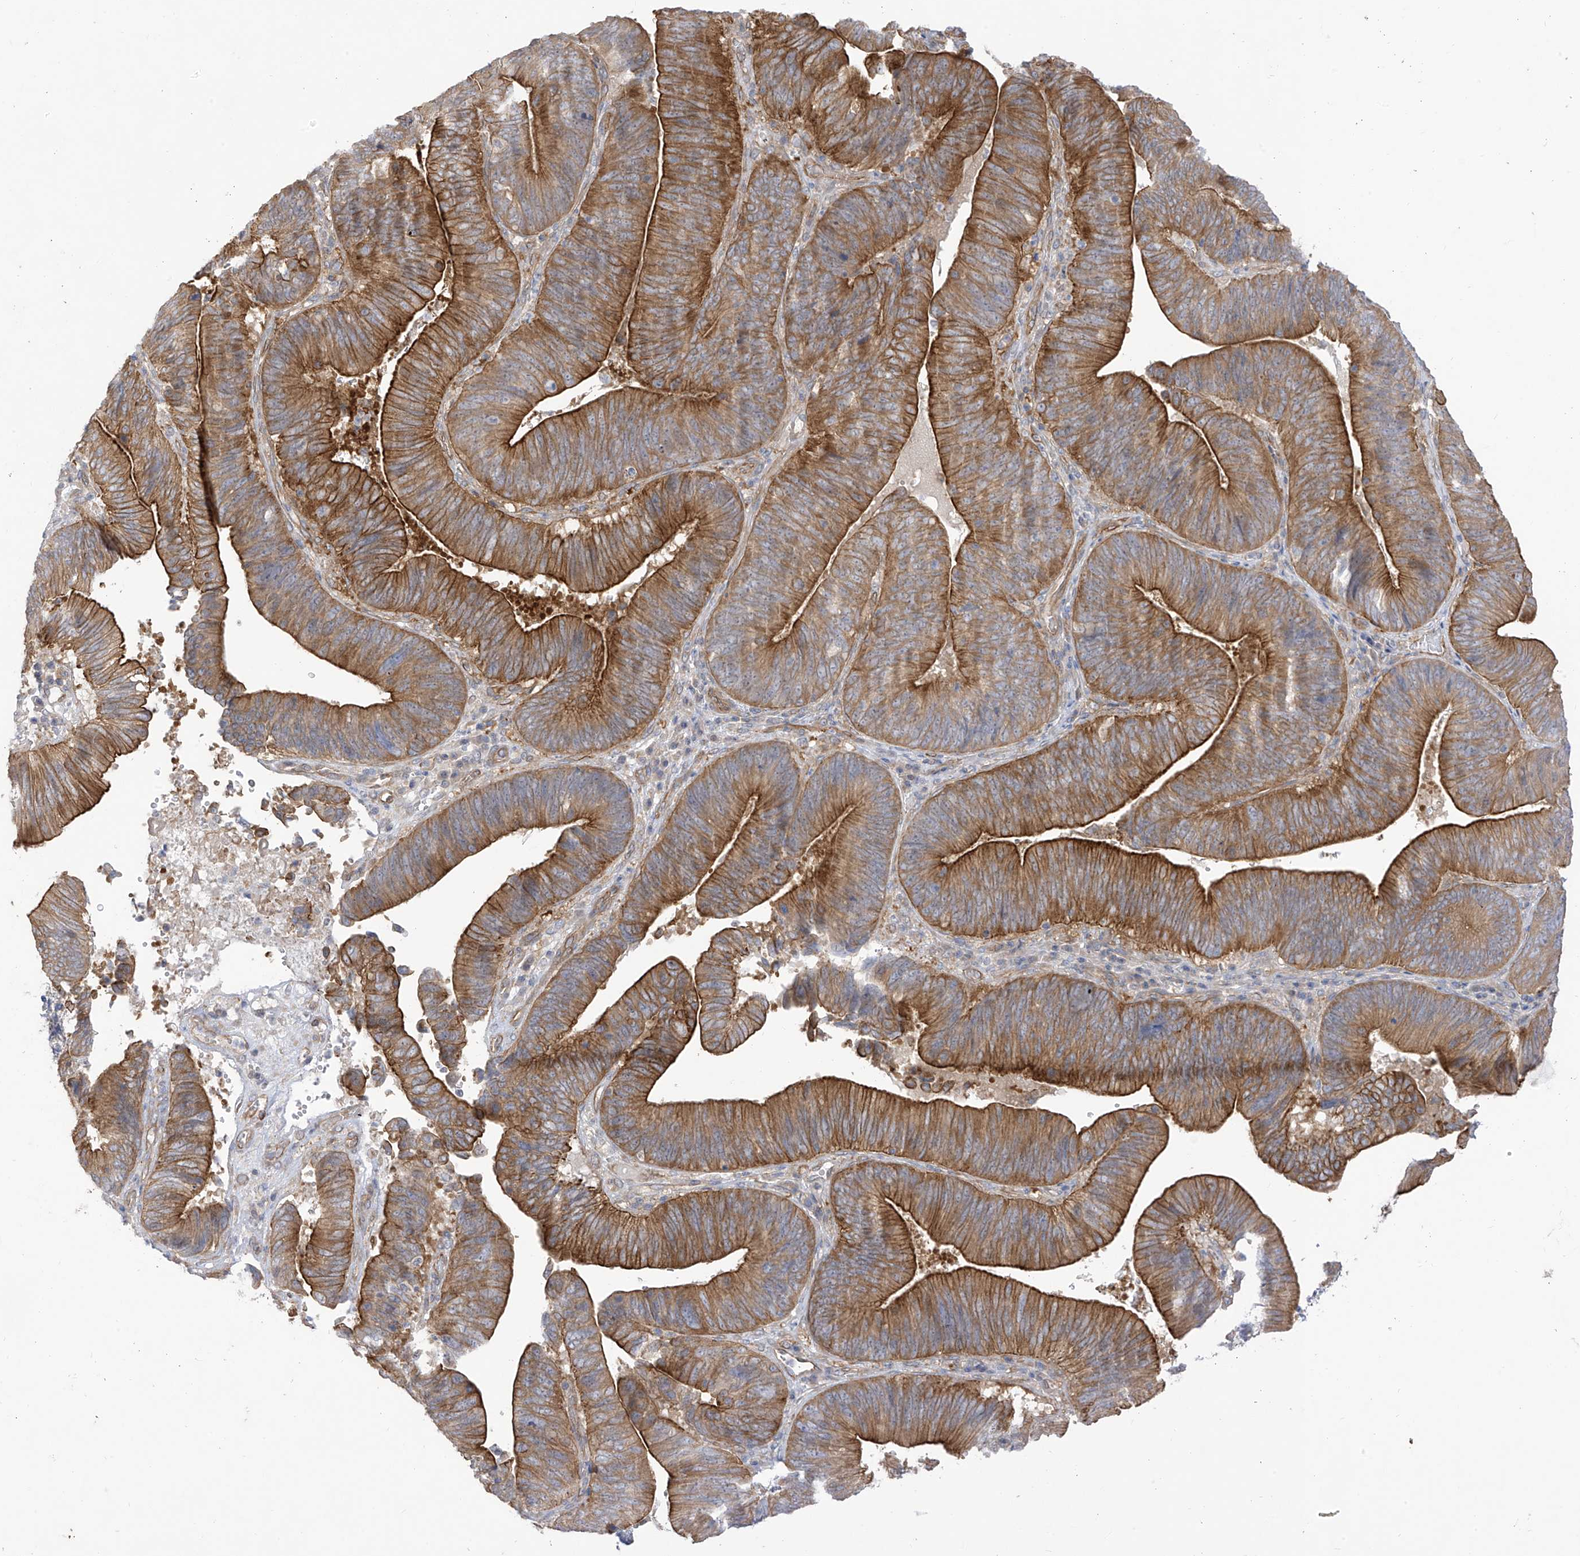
{"staining": {"intensity": "moderate", "quantity": ">75%", "location": "cytoplasmic/membranous"}, "tissue": "pancreatic cancer", "cell_type": "Tumor cells", "image_type": "cancer", "snomed": [{"axis": "morphology", "description": "Adenocarcinoma, NOS"}, {"axis": "topography", "description": "Pancreas"}], "caption": "Human adenocarcinoma (pancreatic) stained with a protein marker exhibits moderate staining in tumor cells.", "gene": "EIPR1", "patient": {"sex": "male", "age": 63}}